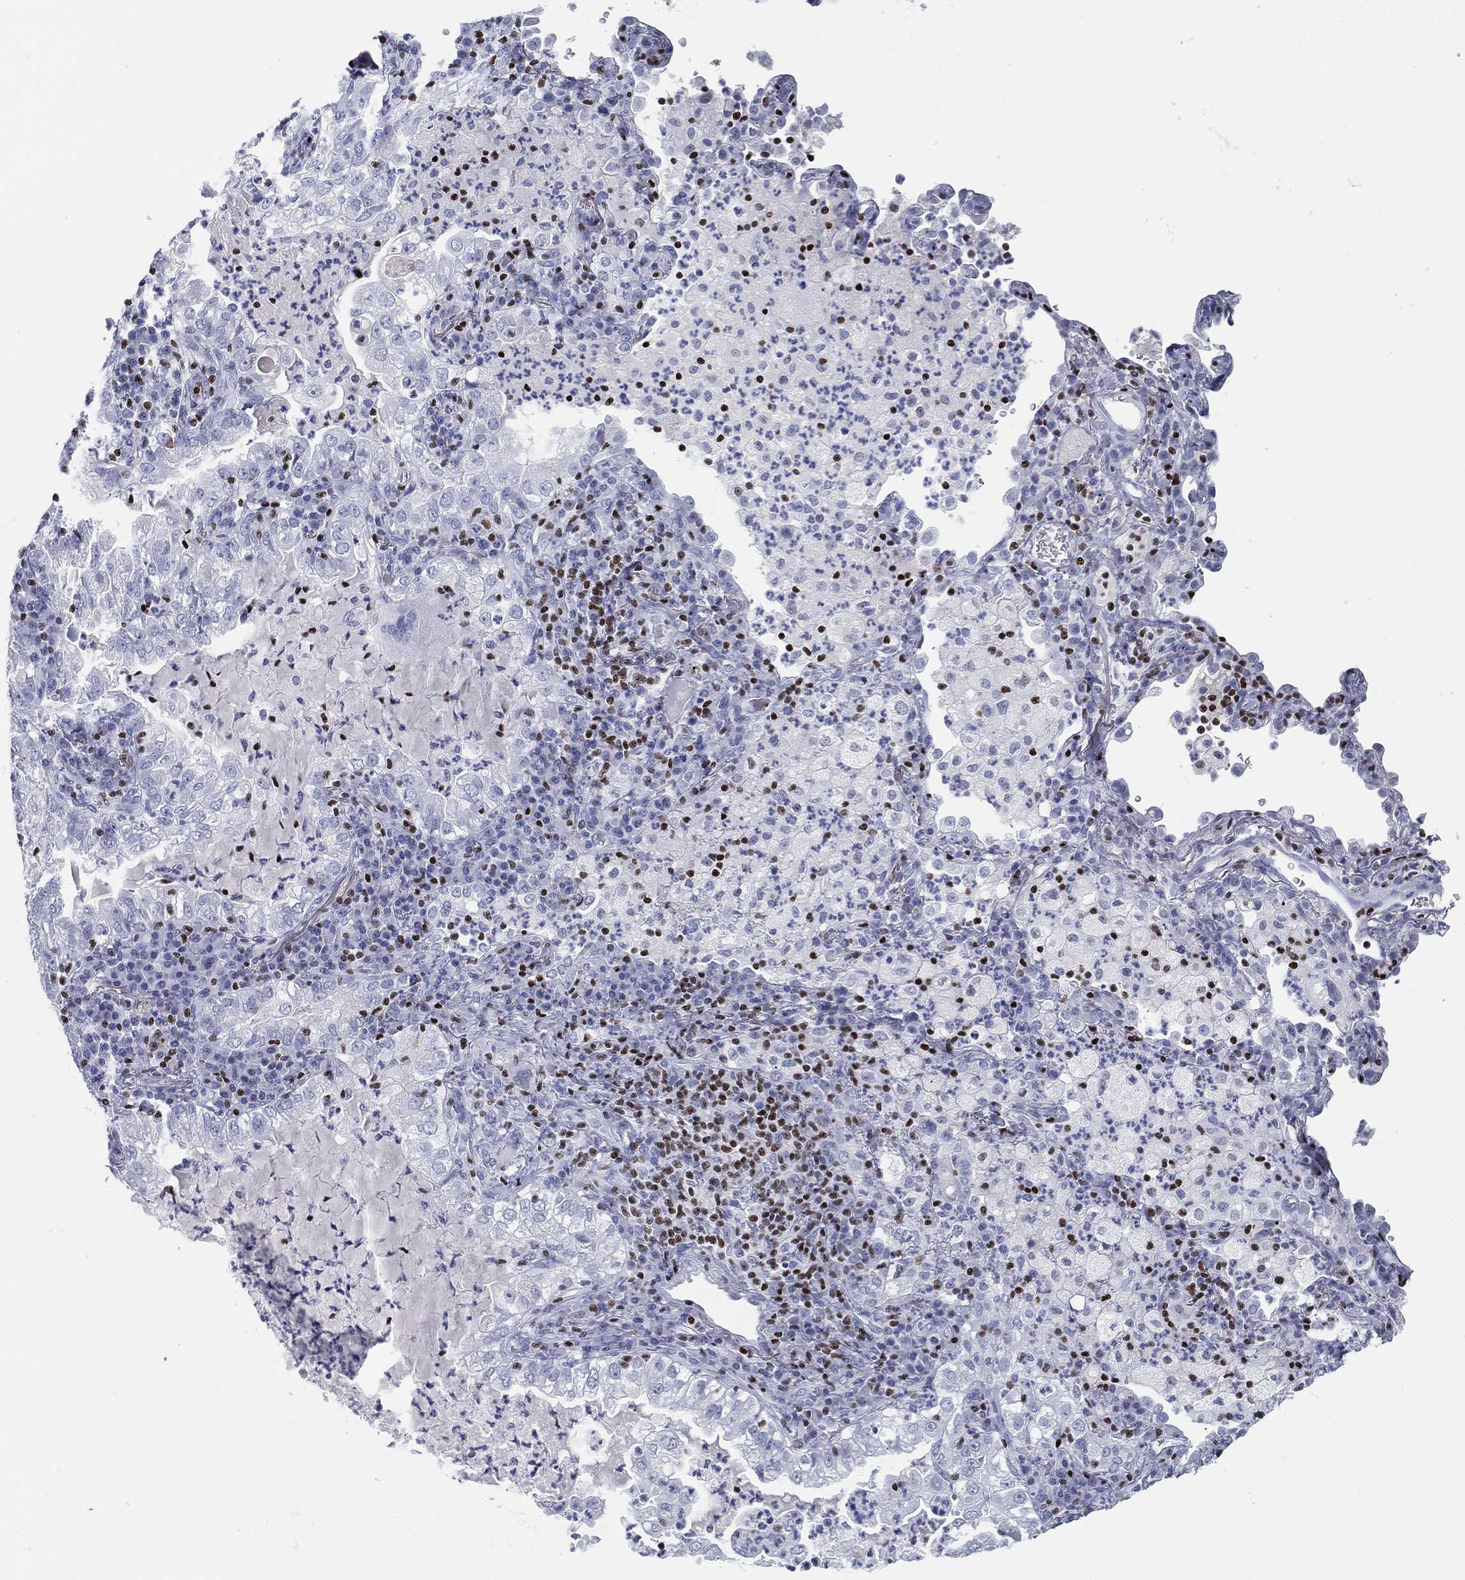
{"staining": {"intensity": "negative", "quantity": "none", "location": "none"}, "tissue": "lung cancer", "cell_type": "Tumor cells", "image_type": "cancer", "snomed": [{"axis": "morphology", "description": "Adenocarcinoma, NOS"}, {"axis": "topography", "description": "Lung"}], "caption": "A micrograph of adenocarcinoma (lung) stained for a protein reveals no brown staining in tumor cells.", "gene": "PYHIN1", "patient": {"sex": "female", "age": 73}}